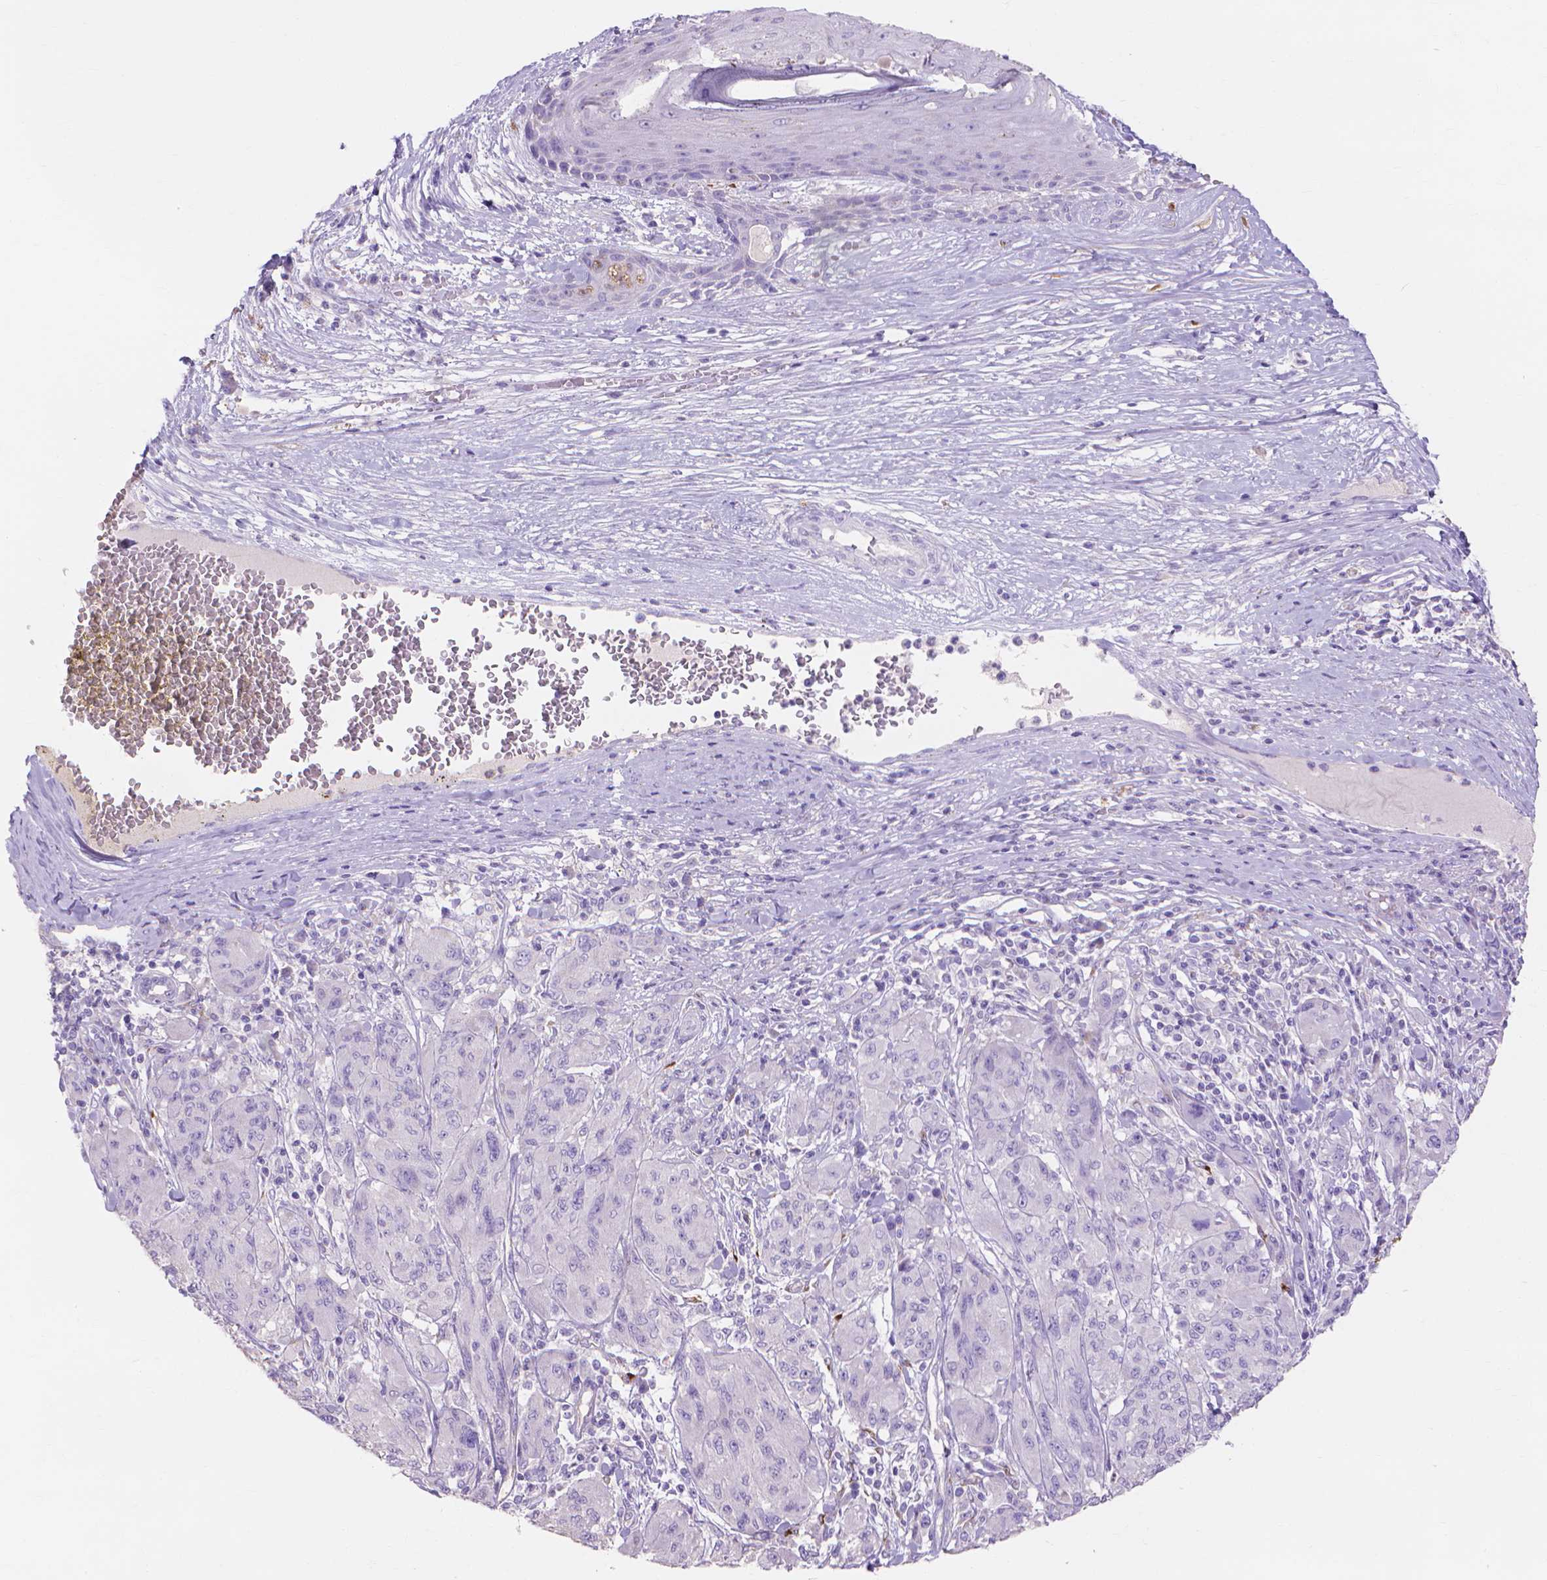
{"staining": {"intensity": "negative", "quantity": "none", "location": "none"}, "tissue": "melanoma", "cell_type": "Tumor cells", "image_type": "cancer", "snomed": [{"axis": "morphology", "description": "Malignant melanoma, NOS"}, {"axis": "topography", "description": "Skin"}], "caption": "The micrograph demonstrates no staining of tumor cells in melanoma.", "gene": "MMP11", "patient": {"sex": "female", "age": 91}}